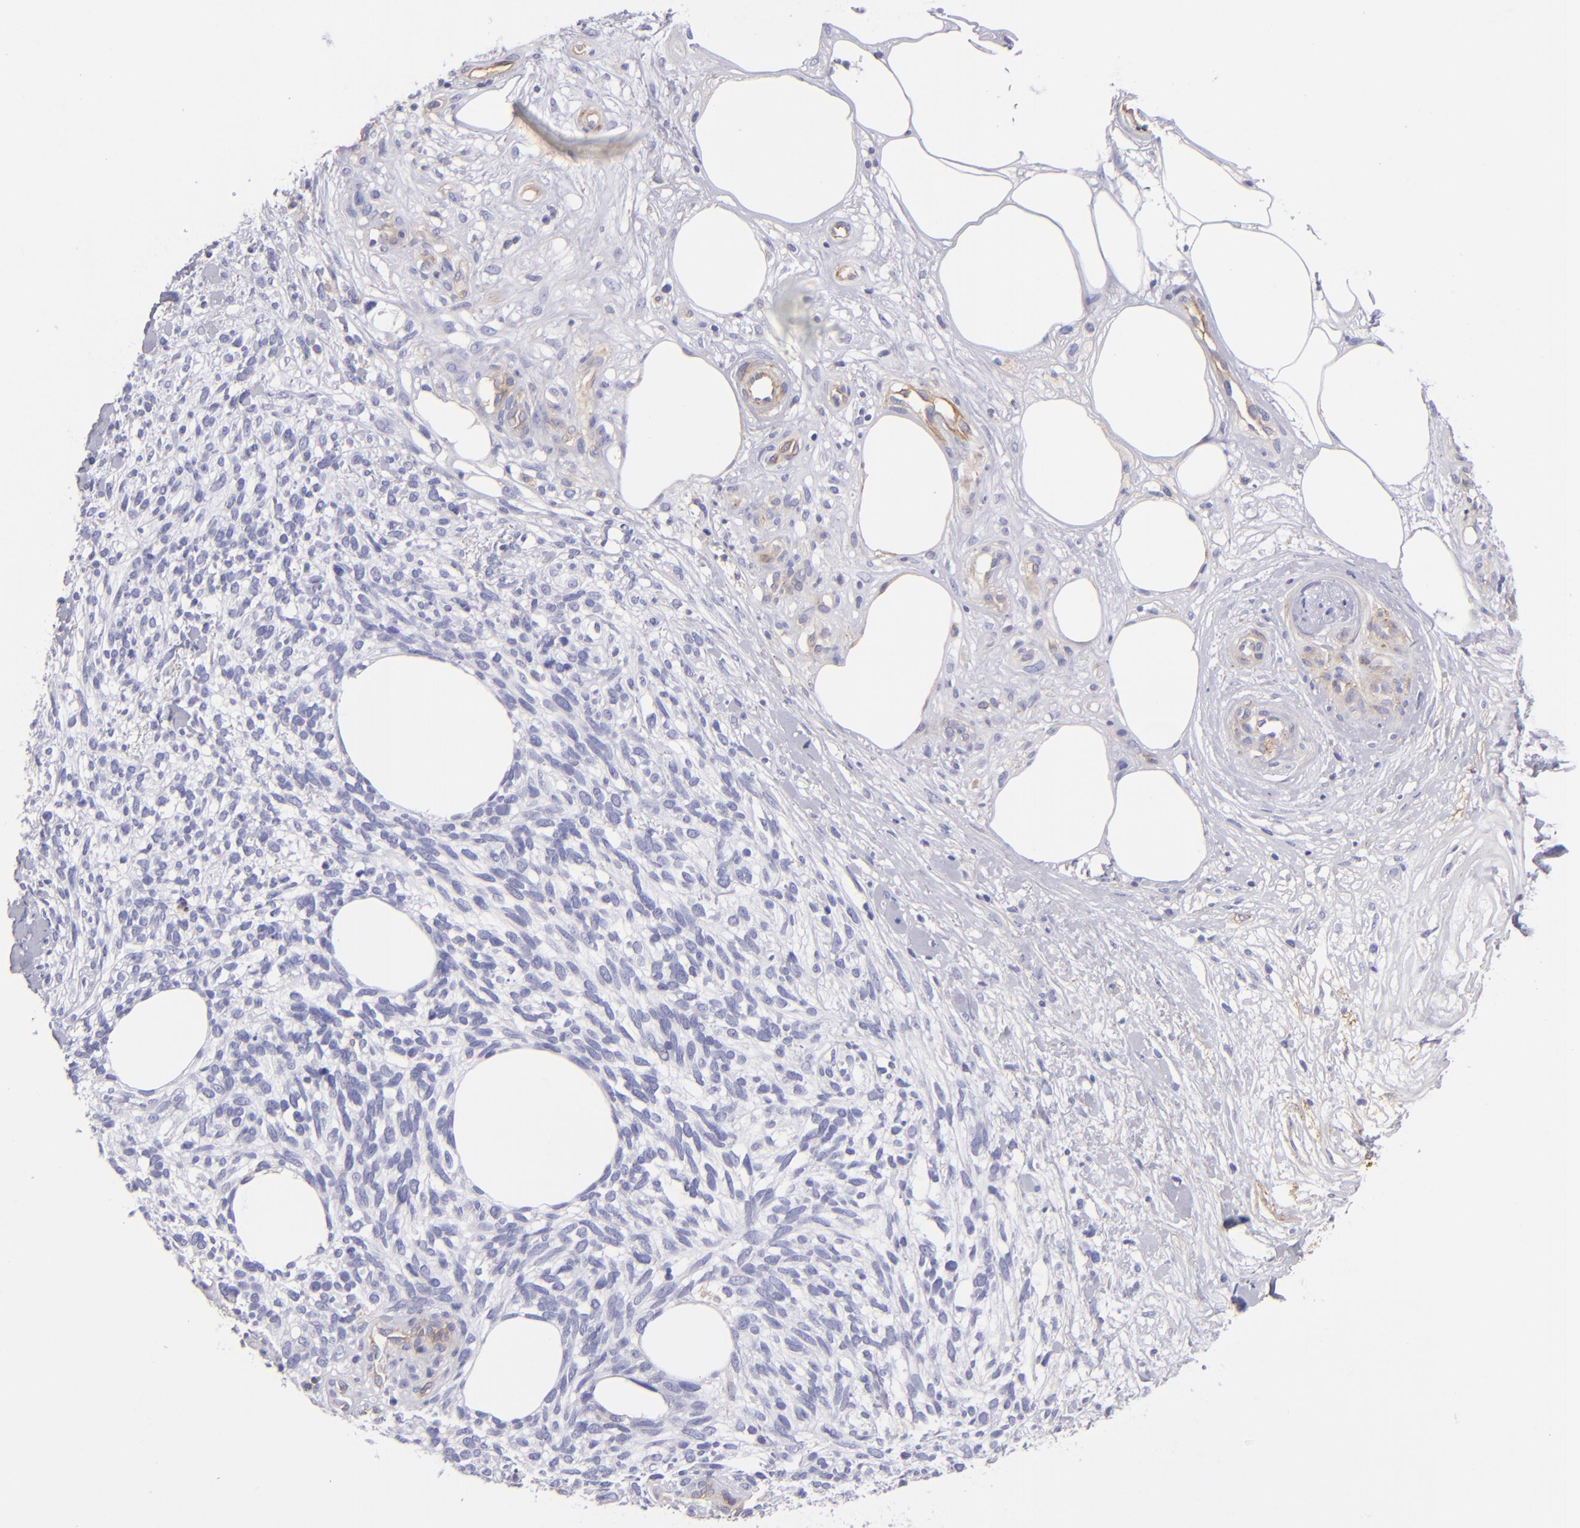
{"staining": {"intensity": "negative", "quantity": "none", "location": "none"}, "tissue": "melanoma", "cell_type": "Tumor cells", "image_type": "cancer", "snomed": [{"axis": "morphology", "description": "Malignant melanoma, NOS"}, {"axis": "topography", "description": "Skin"}], "caption": "An immunohistochemistry histopathology image of melanoma is shown. There is no staining in tumor cells of melanoma.", "gene": "ENTPD1", "patient": {"sex": "female", "age": 85}}